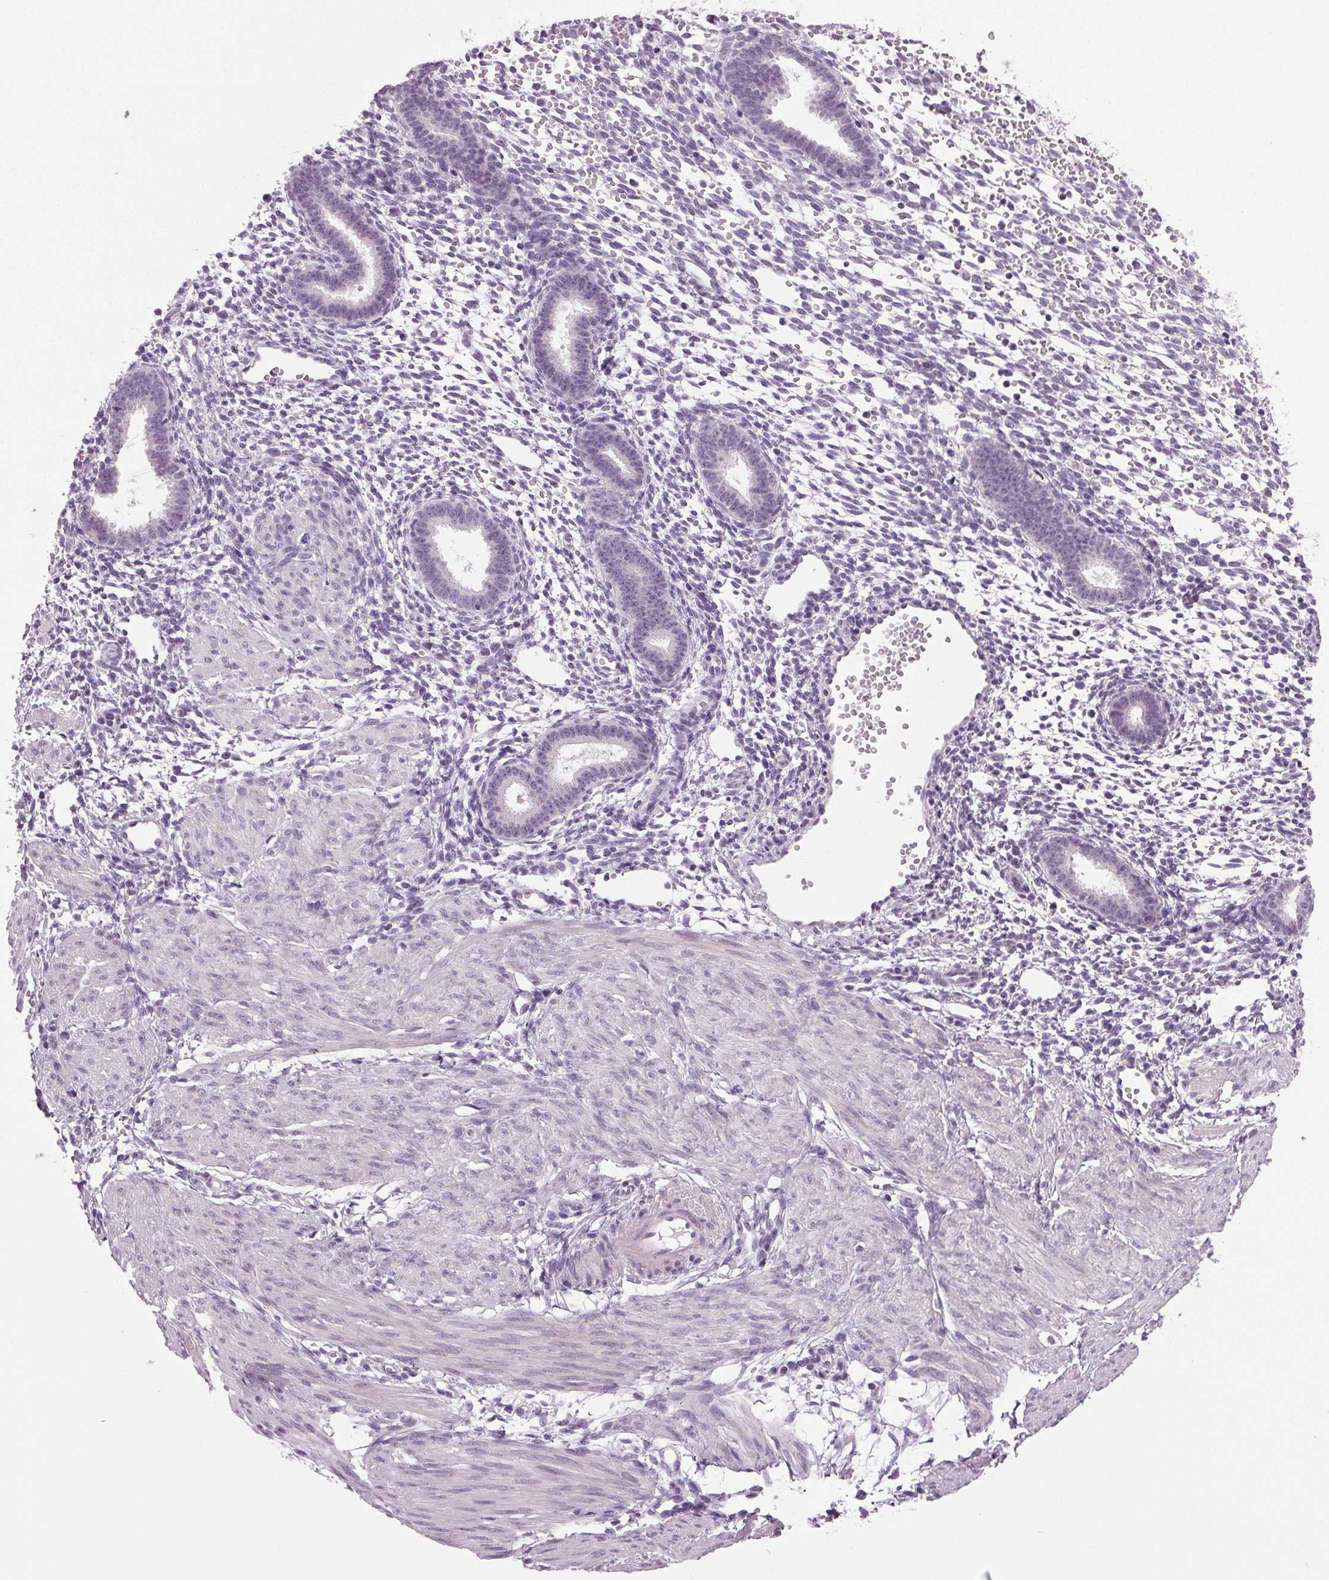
{"staining": {"intensity": "negative", "quantity": "none", "location": "none"}, "tissue": "endometrium", "cell_type": "Cells in endometrial stroma", "image_type": "normal", "snomed": [{"axis": "morphology", "description": "Normal tissue, NOS"}, {"axis": "topography", "description": "Endometrium"}], "caption": "Immunohistochemistry (IHC) micrograph of unremarkable human endometrium stained for a protein (brown), which shows no expression in cells in endometrial stroma.", "gene": "DNAH12", "patient": {"sex": "female", "age": 36}}